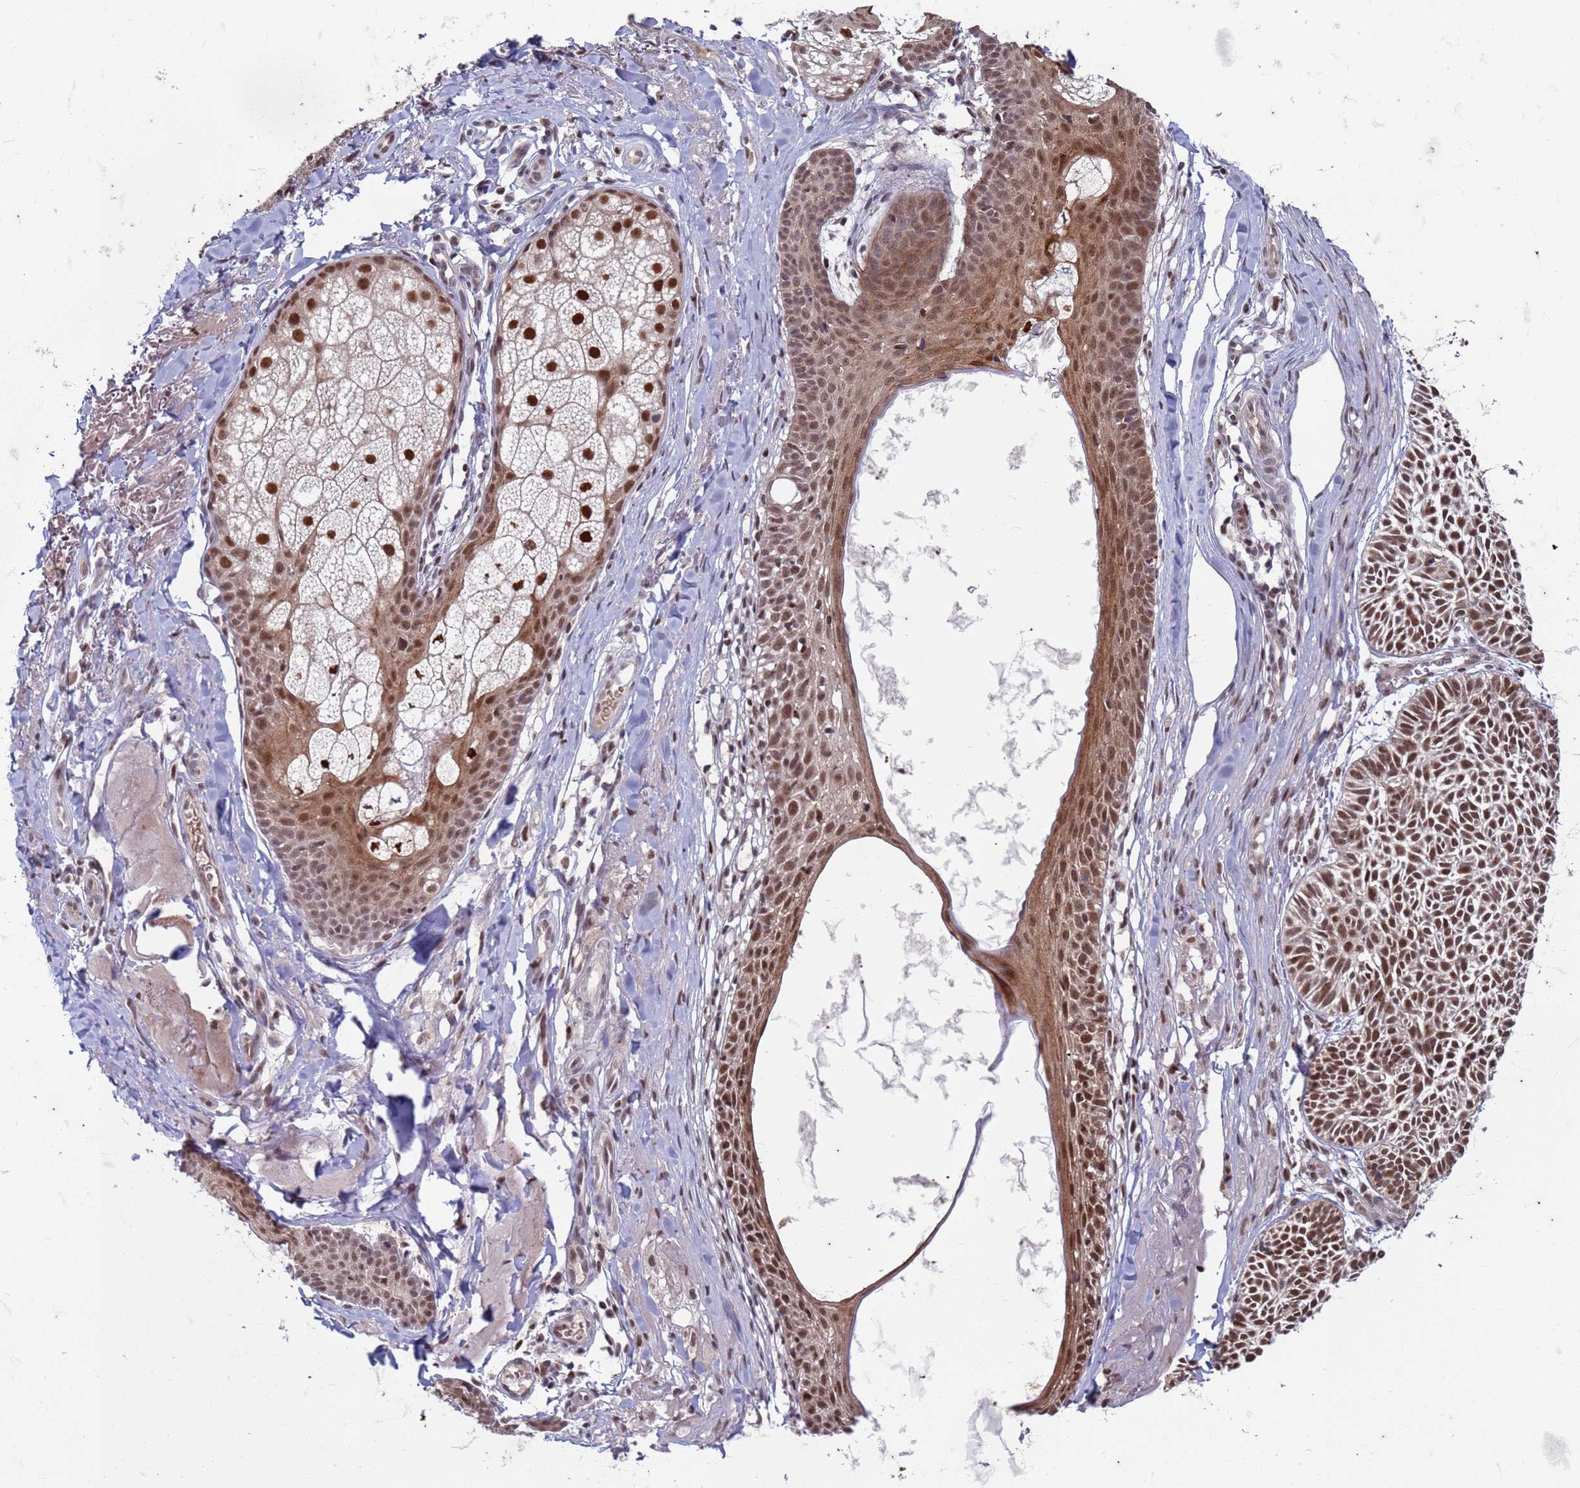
{"staining": {"intensity": "moderate", "quantity": ">75%", "location": "nuclear"}, "tissue": "skin cancer", "cell_type": "Tumor cells", "image_type": "cancer", "snomed": [{"axis": "morphology", "description": "Basal cell carcinoma"}, {"axis": "topography", "description": "Skin"}], "caption": "An image of skin basal cell carcinoma stained for a protein reveals moderate nuclear brown staining in tumor cells. Nuclei are stained in blue.", "gene": "TRMT6", "patient": {"sex": "male", "age": 69}}